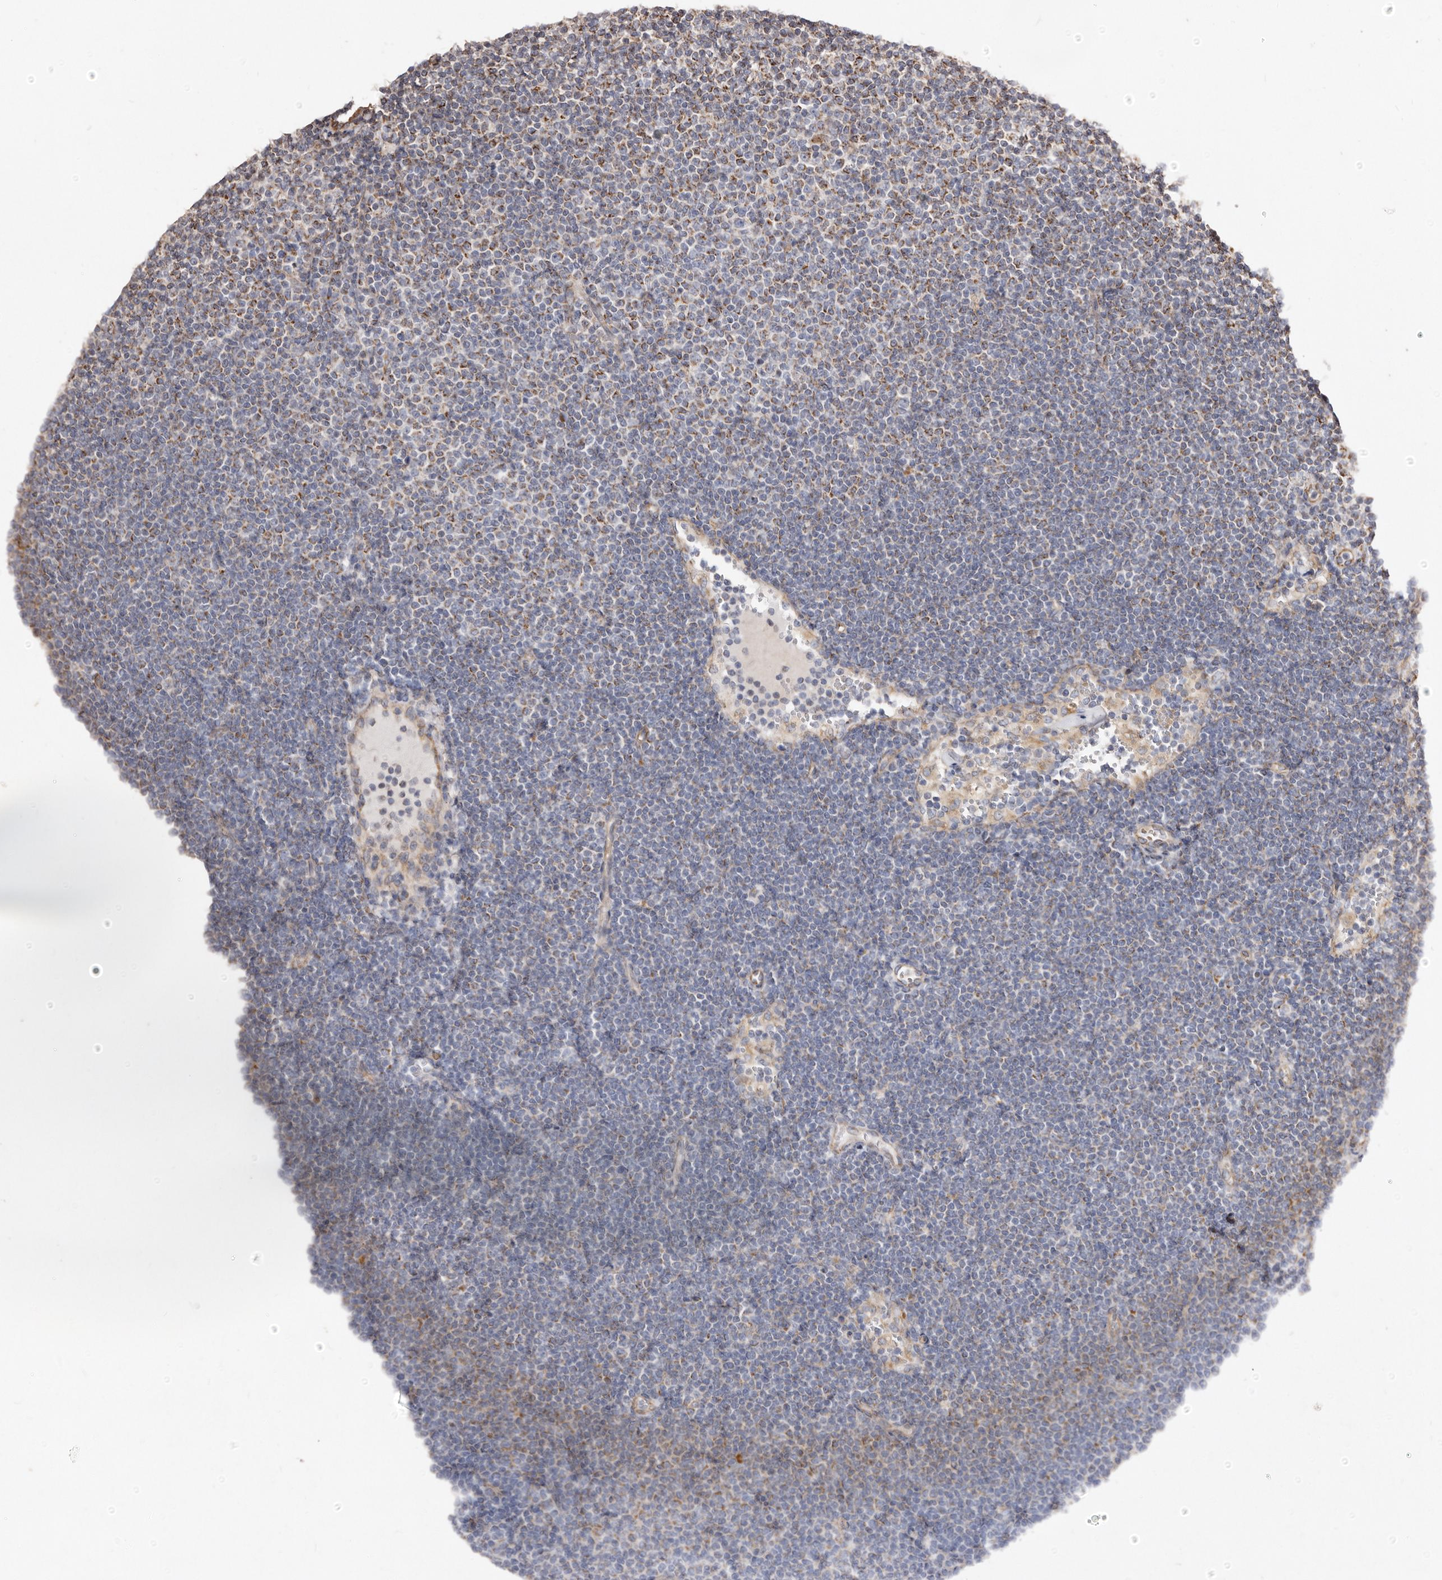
{"staining": {"intensity": "moderate", "quantity": "25%-75%", "location": "cytoplasmic/membranous"}, "tissue": "lymphoma", "cell_type": "Tumor cells", "image_type": "cancer", "snomed": [{"axis": "morphology", "description": "Malignant lymphoma, non-Hodgkin's type, Low grade"}, {"axis": "topography", "description": "Lymph node"}], "caption": "Immunohistochemistry (IHC) photomicrograph of low-grade malignant lymphoma, non-Hodgkin's type stained for a protein (brown), which exhibits medium levels of moderate cytoplasmic/membranous positivity in about 25%-75% of tumor cells.", "gene": "MACC1", "patient": {"sex": "female", "age": 53}}